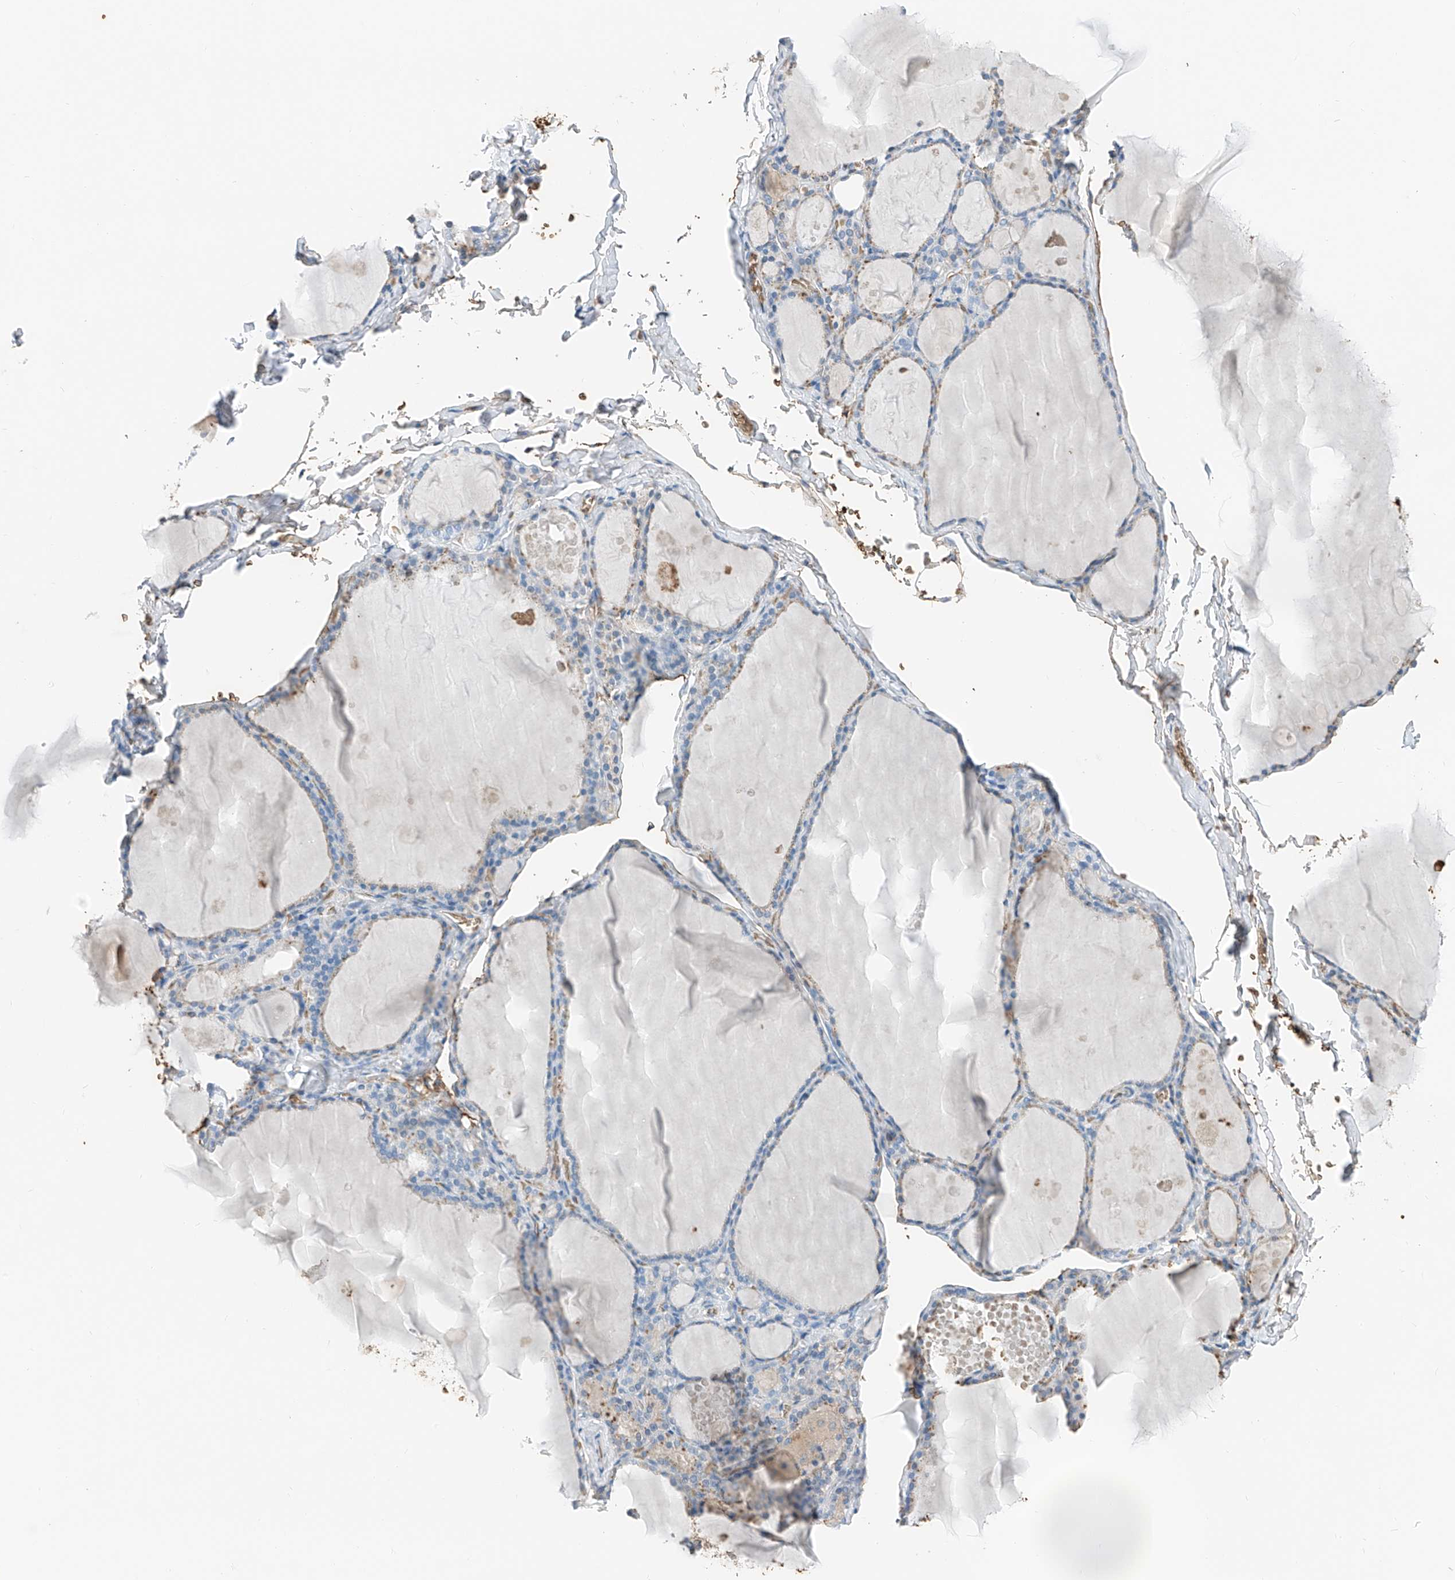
{"staining": {"intensity": "negative", "quantity": "none", "location": "none"}, "tissue": "thyroid gland", "cell_type": "Glandular cells", "image_type": "normal", "snomed": [{"axis": "morphology", "description": "Normal tissue, NOS"}, {"axis": "topography", "description": "Thyroid gland"}], "caption": "Glandular cells are negative for brown protein staining in benign thyroid gland. (Brightfield microscopy of DAB (3,3'-diaminobenzidine) IHC at high magnification).", "gene": "PRSS23", "patient": {"sex": "male", "age": 56}}